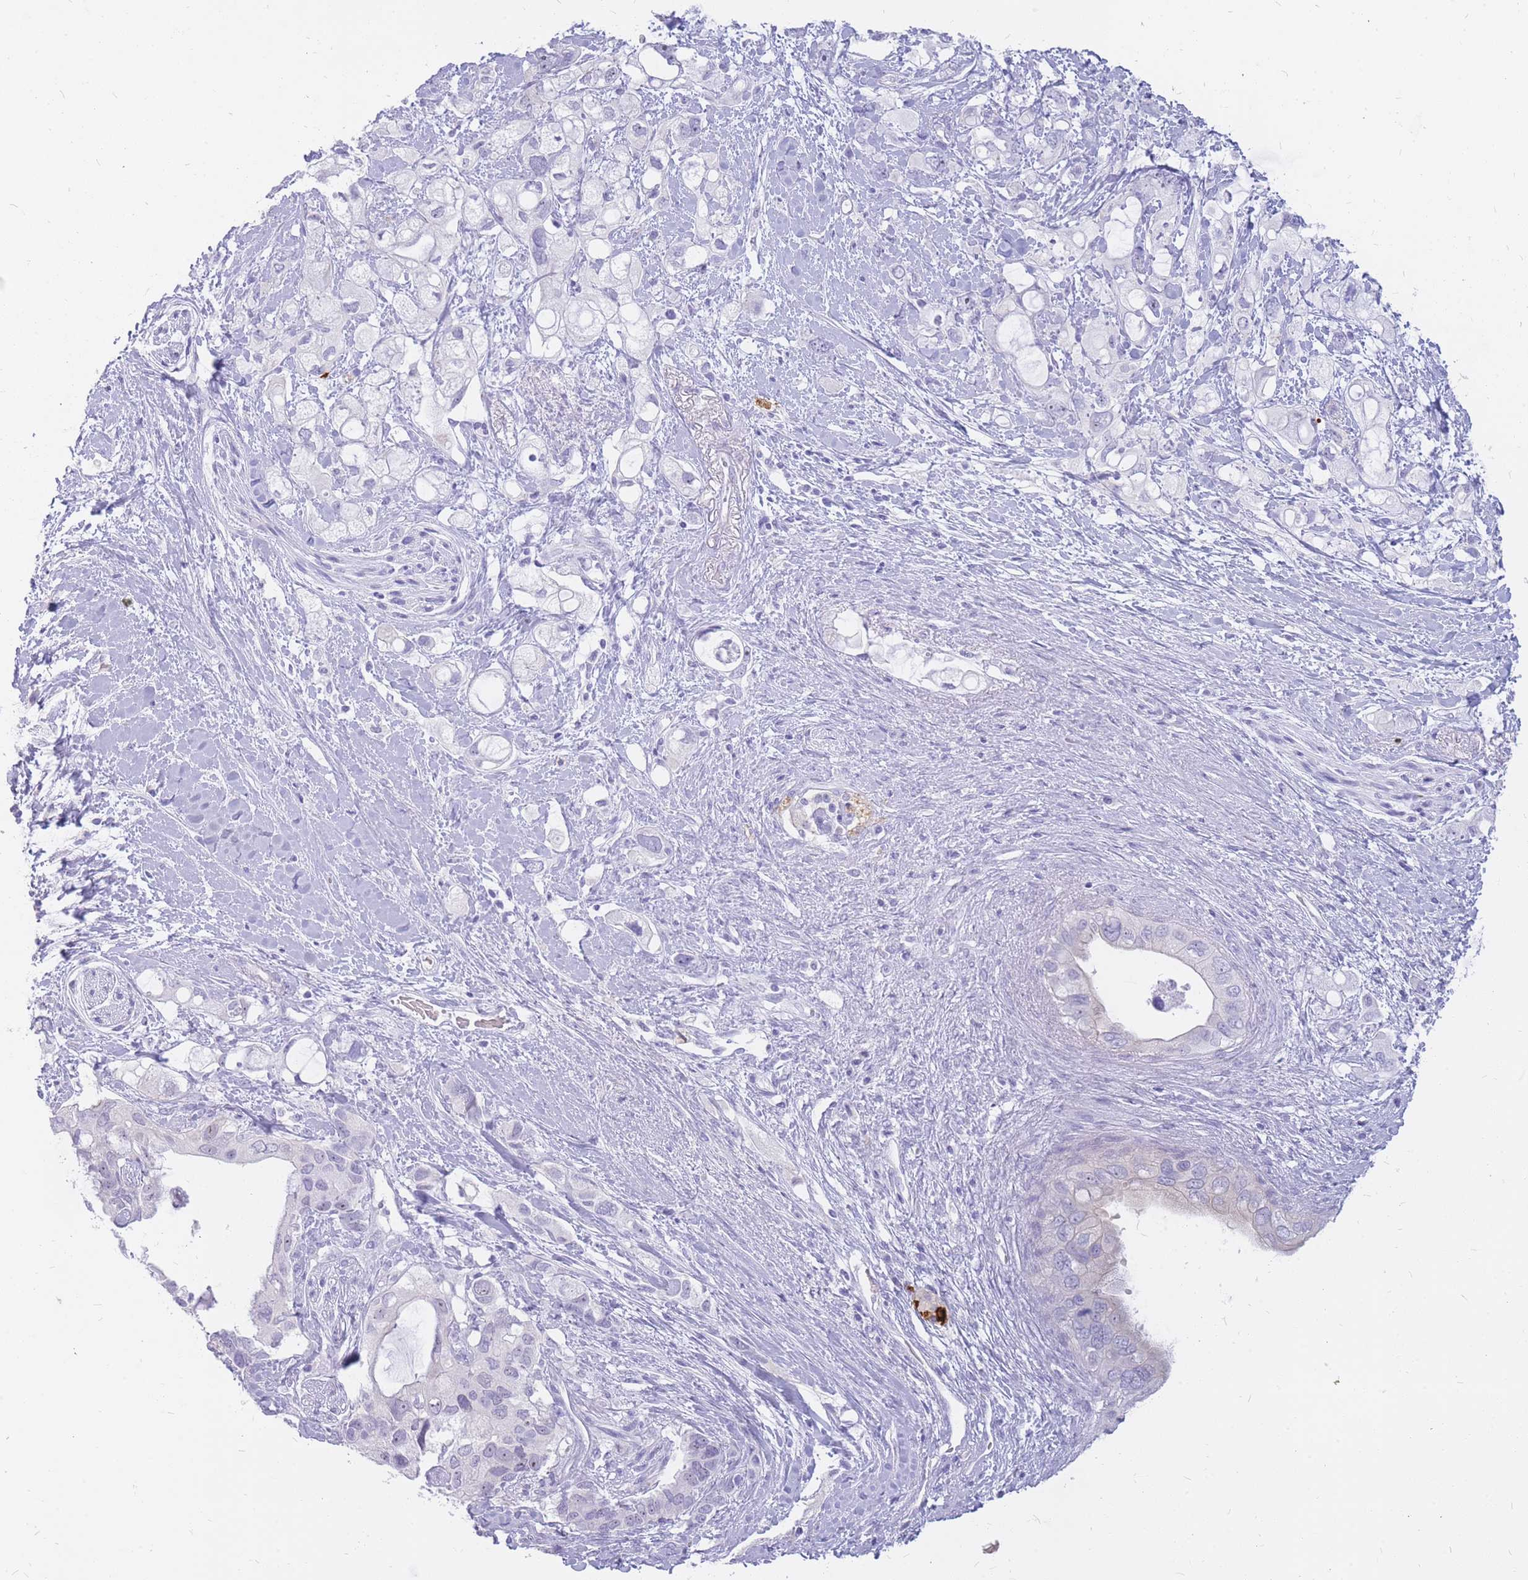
{"staining": {"intensity": "negative", "quantity": "none", "location": "none"}, "tissue": "pancreatic cancer", "cell_type": "Tumor cells", "image_type": "cancer", "snomed": [{"axis": "morphology", "description": "Adenocarcinoma, NOS"}, {"axis": "topography", "description": "Pancreas"}], "caption": "A high-resolution image shows immunohistochemistry staining of pancreatic cancer (adenocarcinoma), which reveals no significant expression in tumor cells. (Immunohistochemistry, brightfield microscopy, high magnification).", "gene": "INS", "patient": {"sex": "female", "age": 56}}